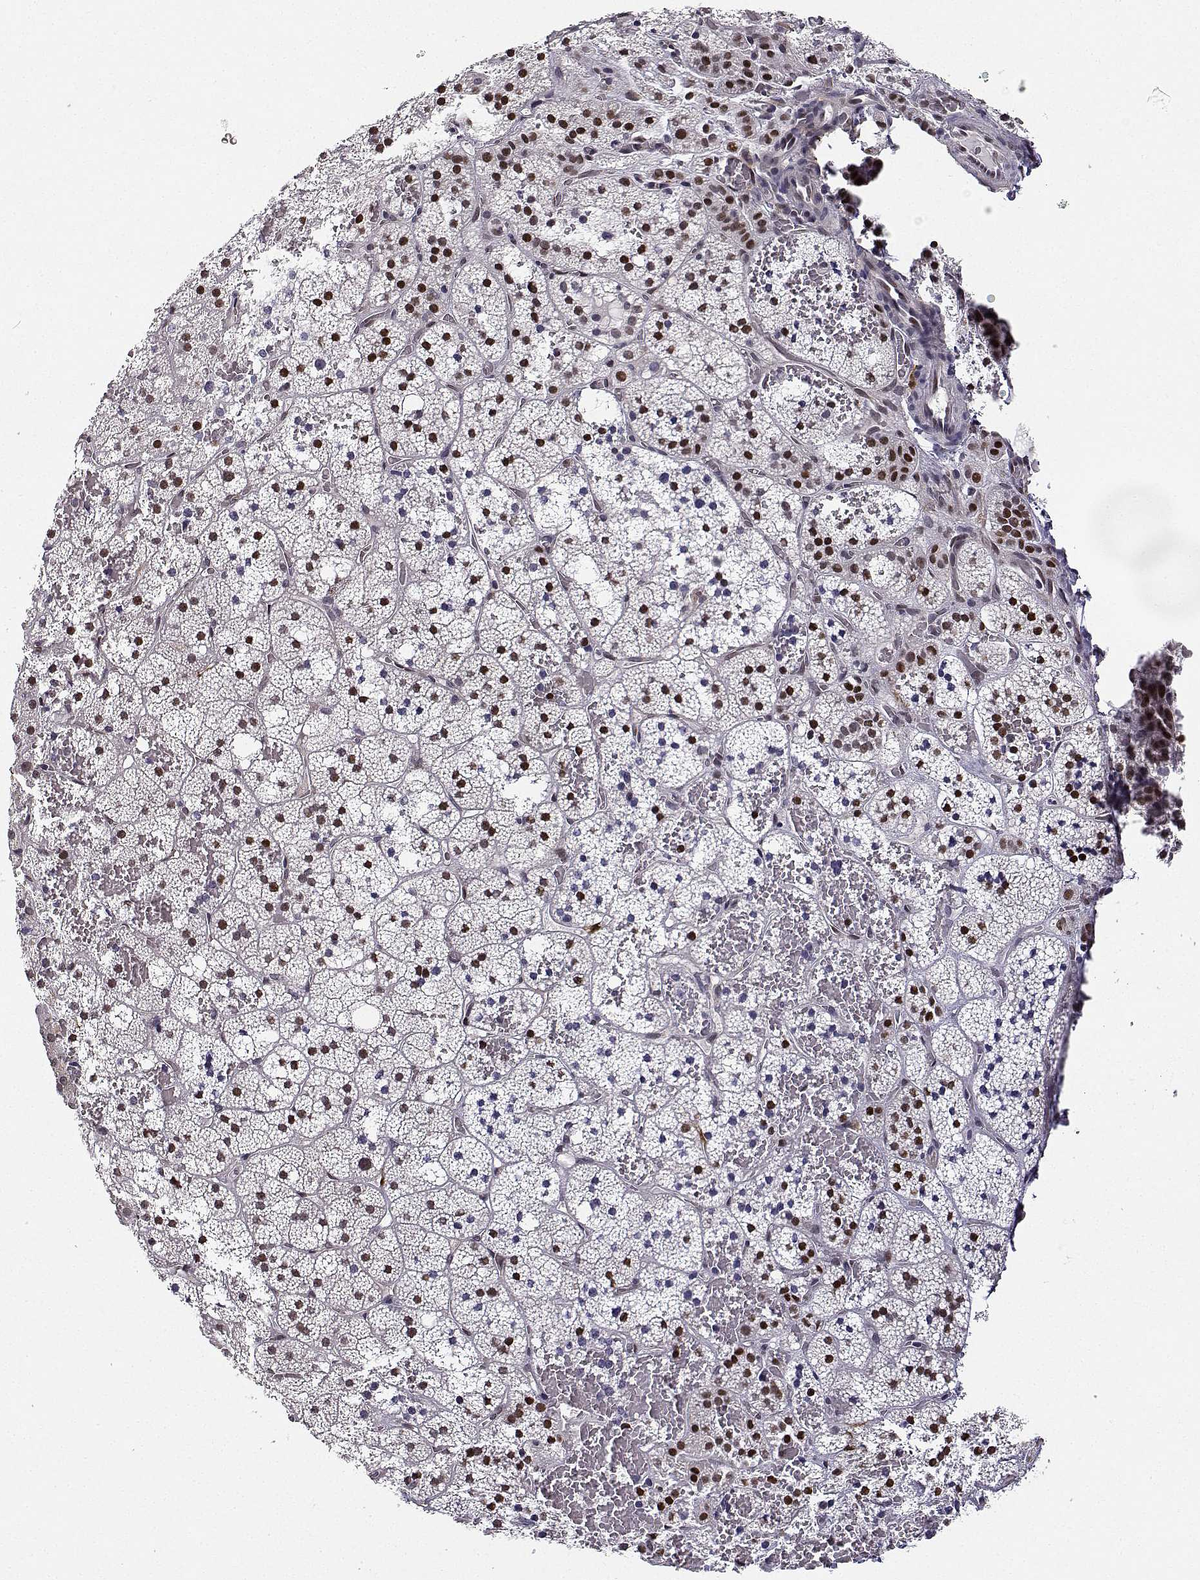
{"staining": {"intensity": "moderate", "quantity": ">75%", "location": "nuclear"}, "tissue": "adrenal gland", "cell_type": "Glandular cells", "image_type": "normal", "snomed": [{"axis": "morphology", "description": "Normal tissue, NOS"}, {"axis": "topography", "description": "Adrenal gland"}], "caption": "This histopathology image demonstrates immunohistochemistry (IHC) staining of normal adrenal gland, with medium moderate nuclear staining in about >75% of glandular cells.", "gene": "PHGDH", "patient": {"sex": "male", "age": 53}}